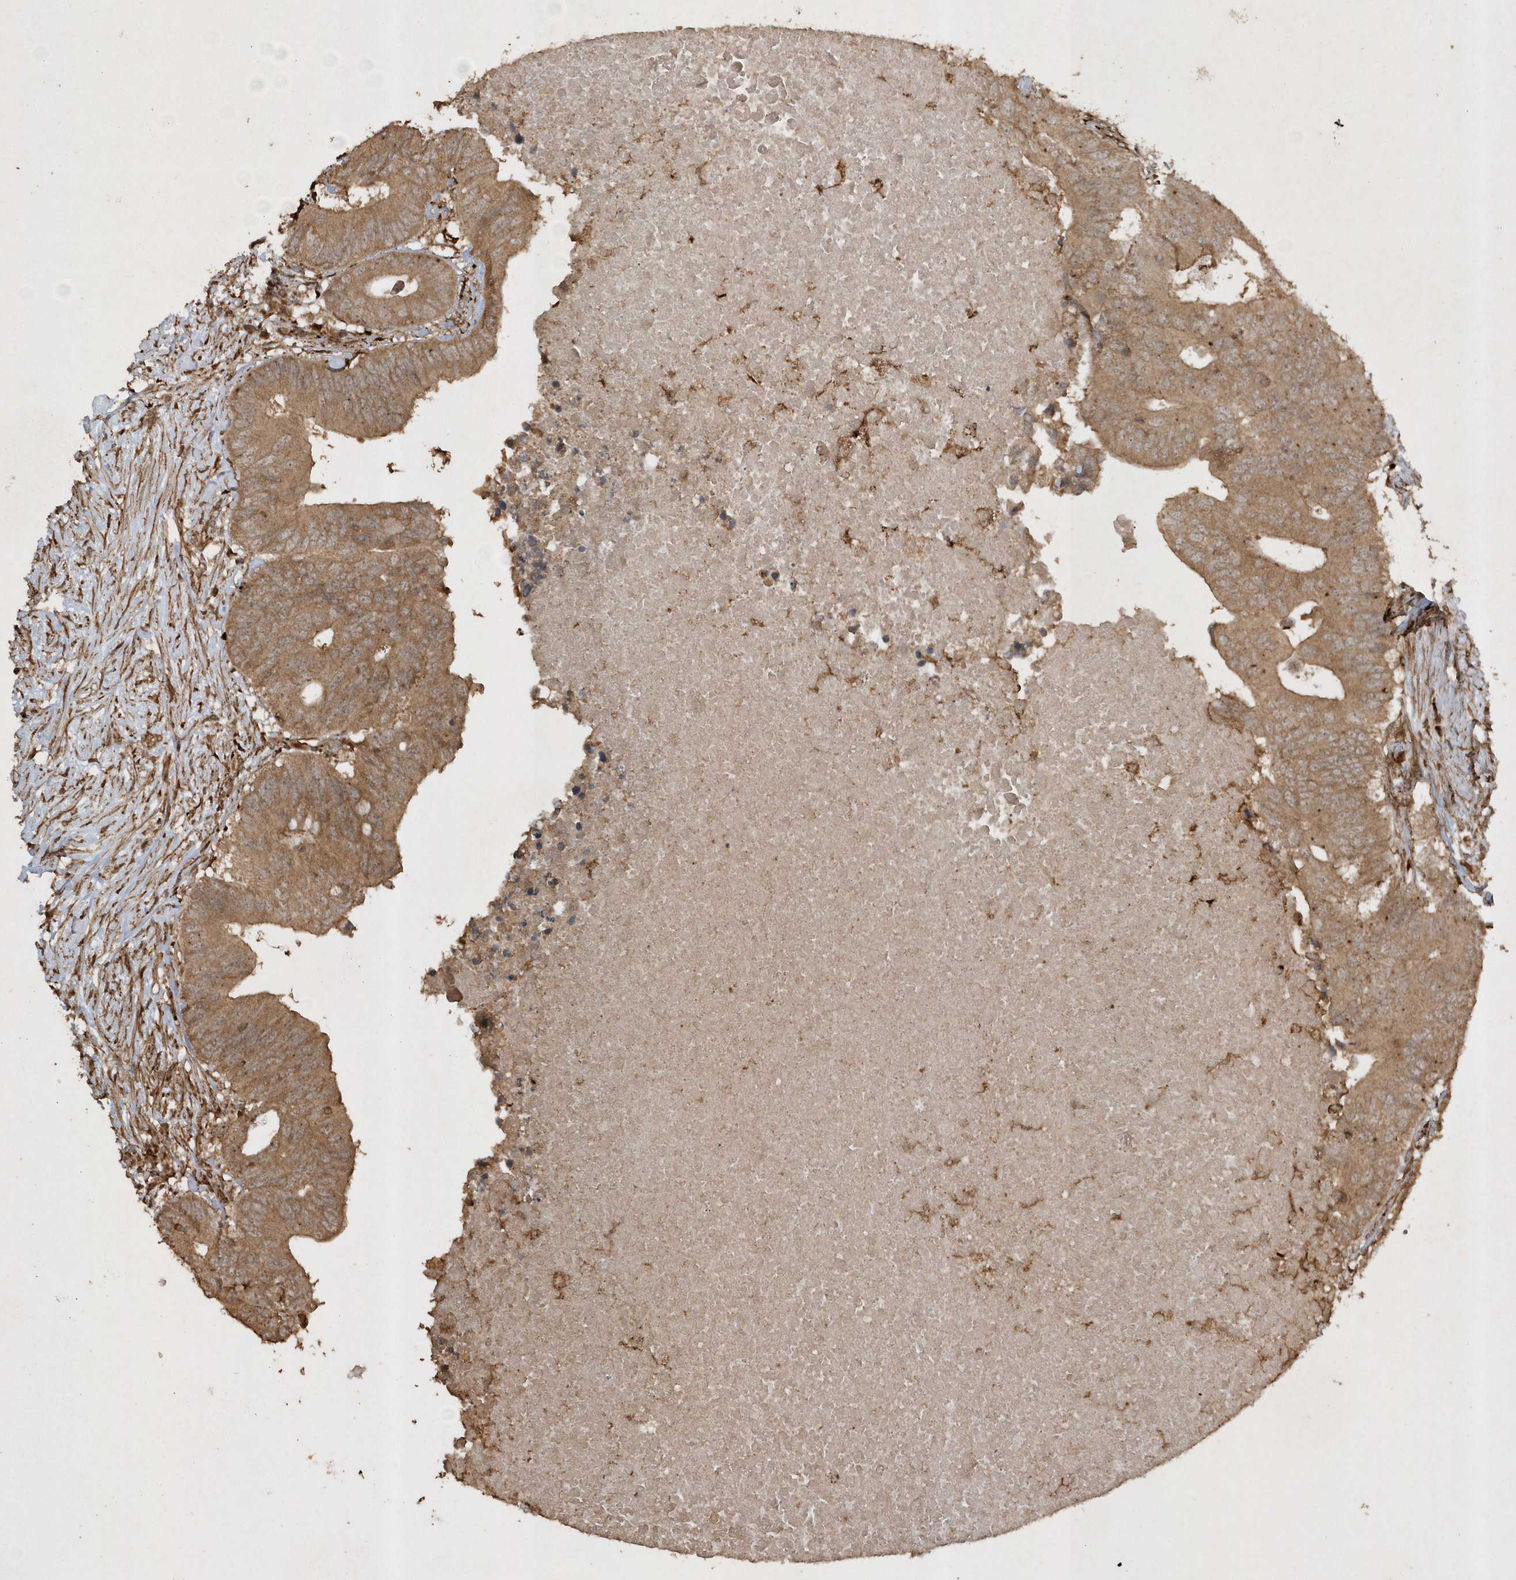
{"staining": {"intensity": "moderate", "quantity": ">75%", "location": "cytoplasmic/membranous"}, "tissue": "colorectal cancer", "cell_type": "Tumor cells", "image_type": "cancer", "snomed": [{"axis": "morphology", "description": "Adenocarcinoma, NOS"}, {"axis": "topography", "description": "Colon"}], "caption": "Protein staining demonstrates moderate cytoplasmic/membranous staining in about >75% of tumor cells in adenocarcinoma (colorectal).", "gene": "AVPI1", "patient": {"sex": "male", "age": 71}}